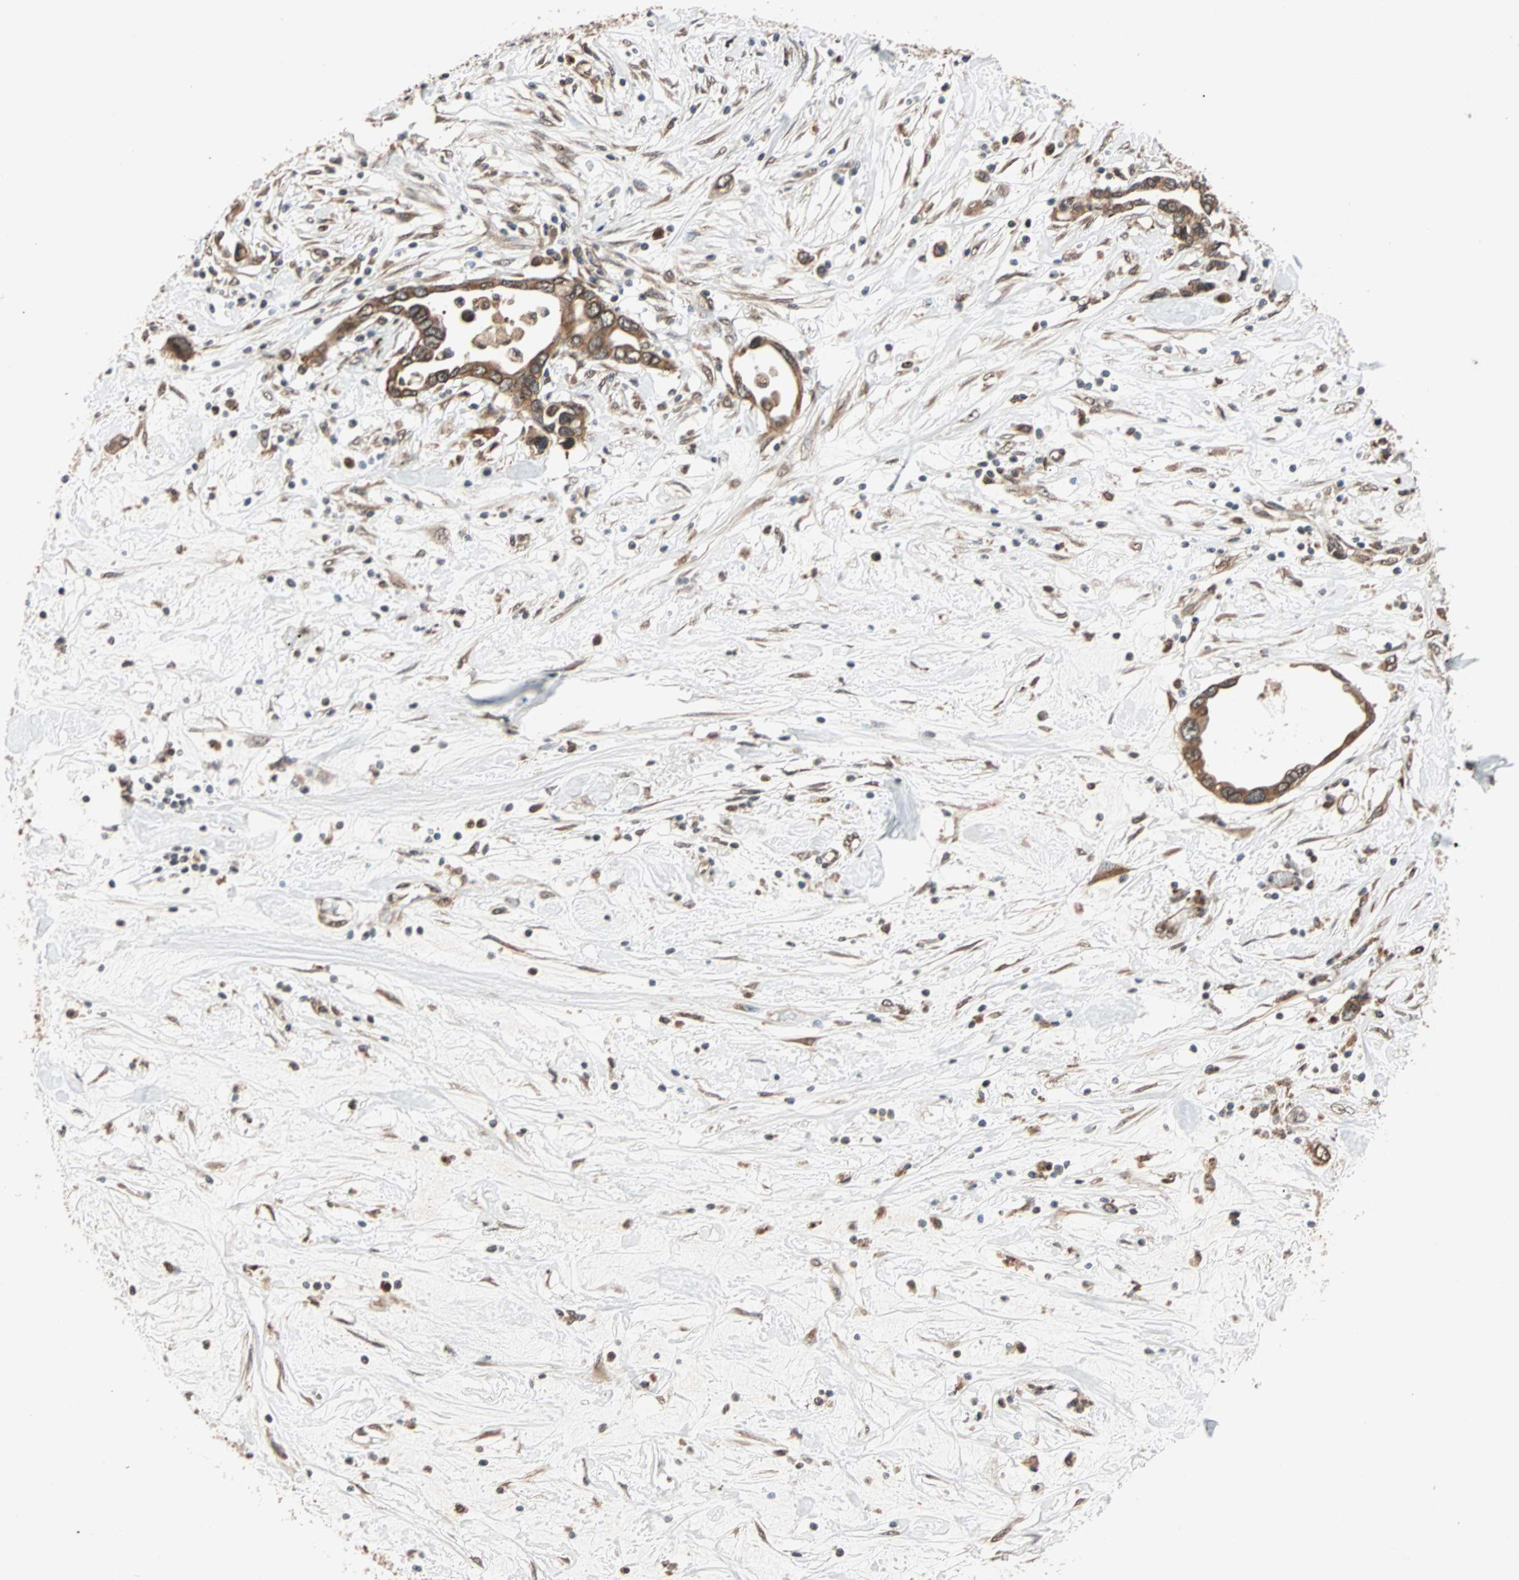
{"staining": {"intensity": "strong", "quantity": ">75%", "location": "cytoplasmic/membranous"}, "tissue": "pancreatic cancer", "cell_type": "Tumor cells", "image_type": "cancer", "snomed": [{"axis": "morphology", "description": "Adenocarcinoma, NOS"}, {"axis": "topography", "description": "Pancreas"}], "caption": "Immunohistochemistry (IHC) (DAB (3,3'-diaminobenzidine)) staining of pancreatic cancer (adenocarcinoma) shows strong cytoplasmic/membranous protein positivity in approximately >75% of tumor cells.", "gene": "AUP1", "patient": {"sex": "female", "age": 57}}